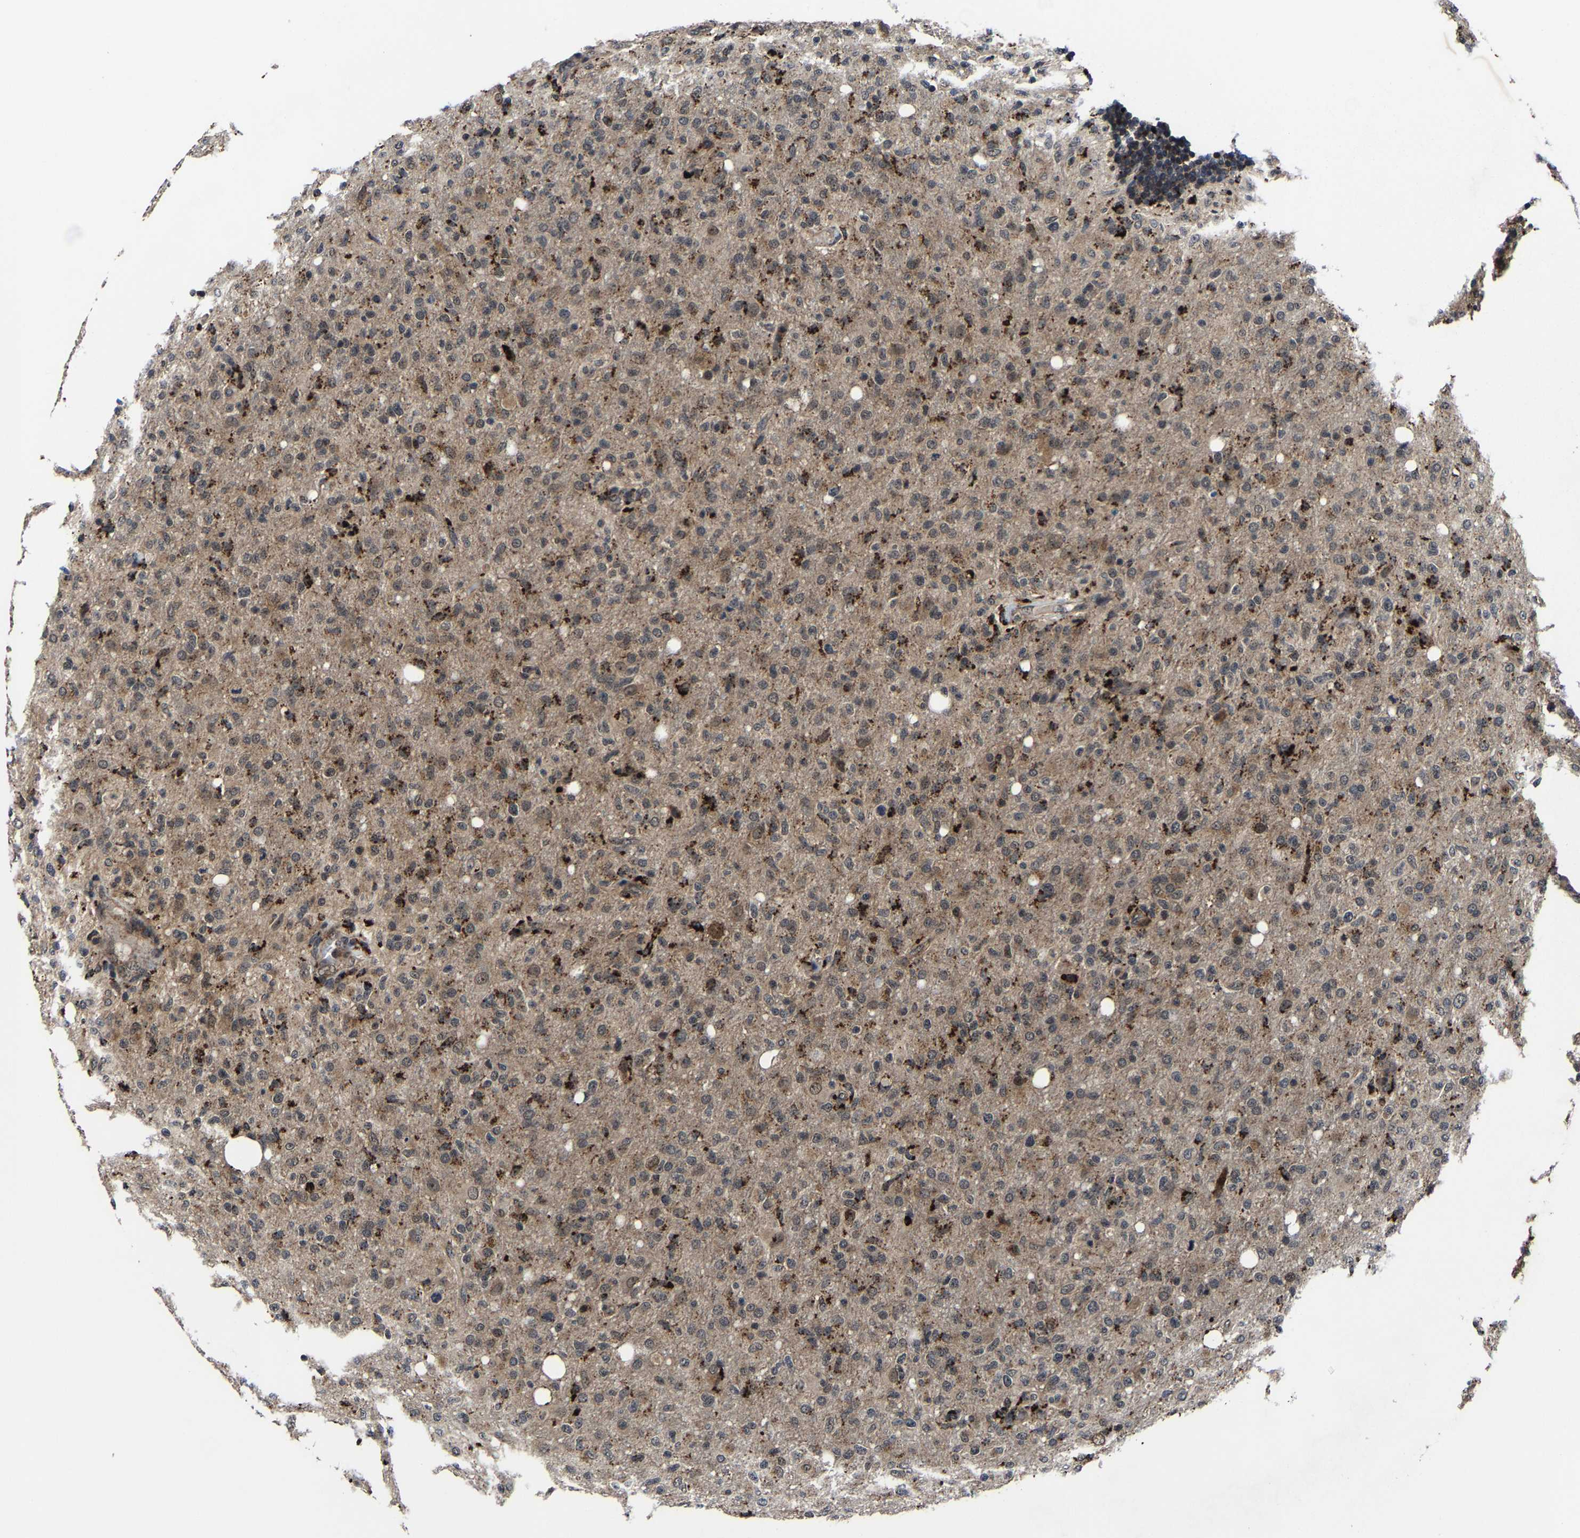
{"staining": {"intensity": "strong", "quantity": "25%-75%", "location": "cytoplasmic/membranous"}, "tissue": "glioma", "cell_type": "Tumor cells", "image_type": "cancer", "snomed": [{"axis": "morphology", "description": "Glioma, malignant, High grade"}, {"axis": "topography", "description": "Brain"}], "caption": "This histopathology image exhibits IHC staining of glioma, with high strong cytoplasmic/membranous staining in about 25%-75% of tumor cells.", "gene": "ZCCHC7", "patient": {"sex": "female", "age": 57}}